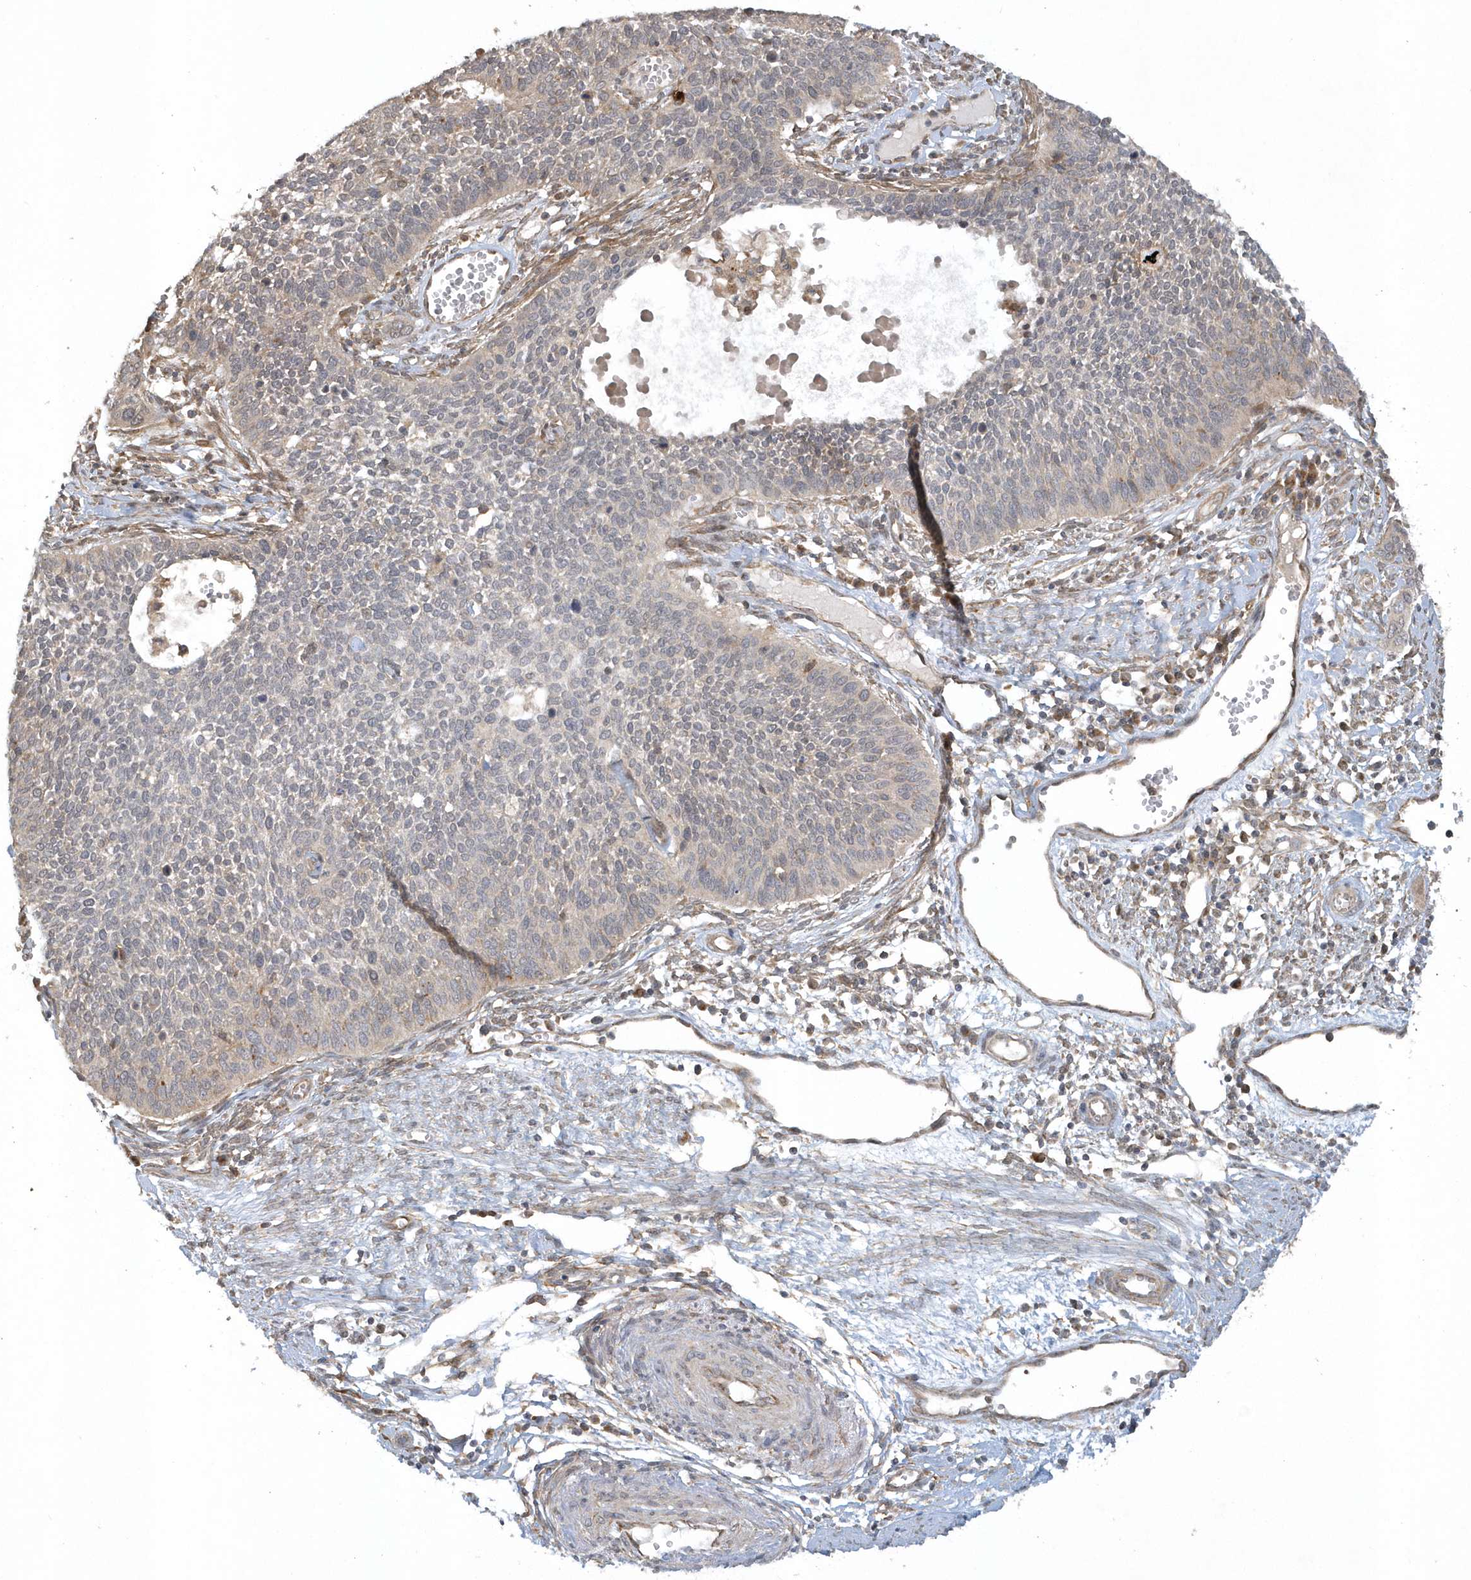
{"staining": {"intensity": "negative", "quantity": "none", "location": "none"}, "tissue": "cervical cancer", "cell_type": "Tumor cells", "image_type": "cancer", "snomed": [{"axis": "morphology", "description": "Squamous cell carcinoma, NOS"}, {"axis": "topography", "description": "Cervix"}], "caption": "This is an immunohistochemistry micrograph of human squamous cell carcinoma (cervical). There is no staining in tumor cells.", "gene": "THG1L", "patient": {"sex": "female", "age": 34}}